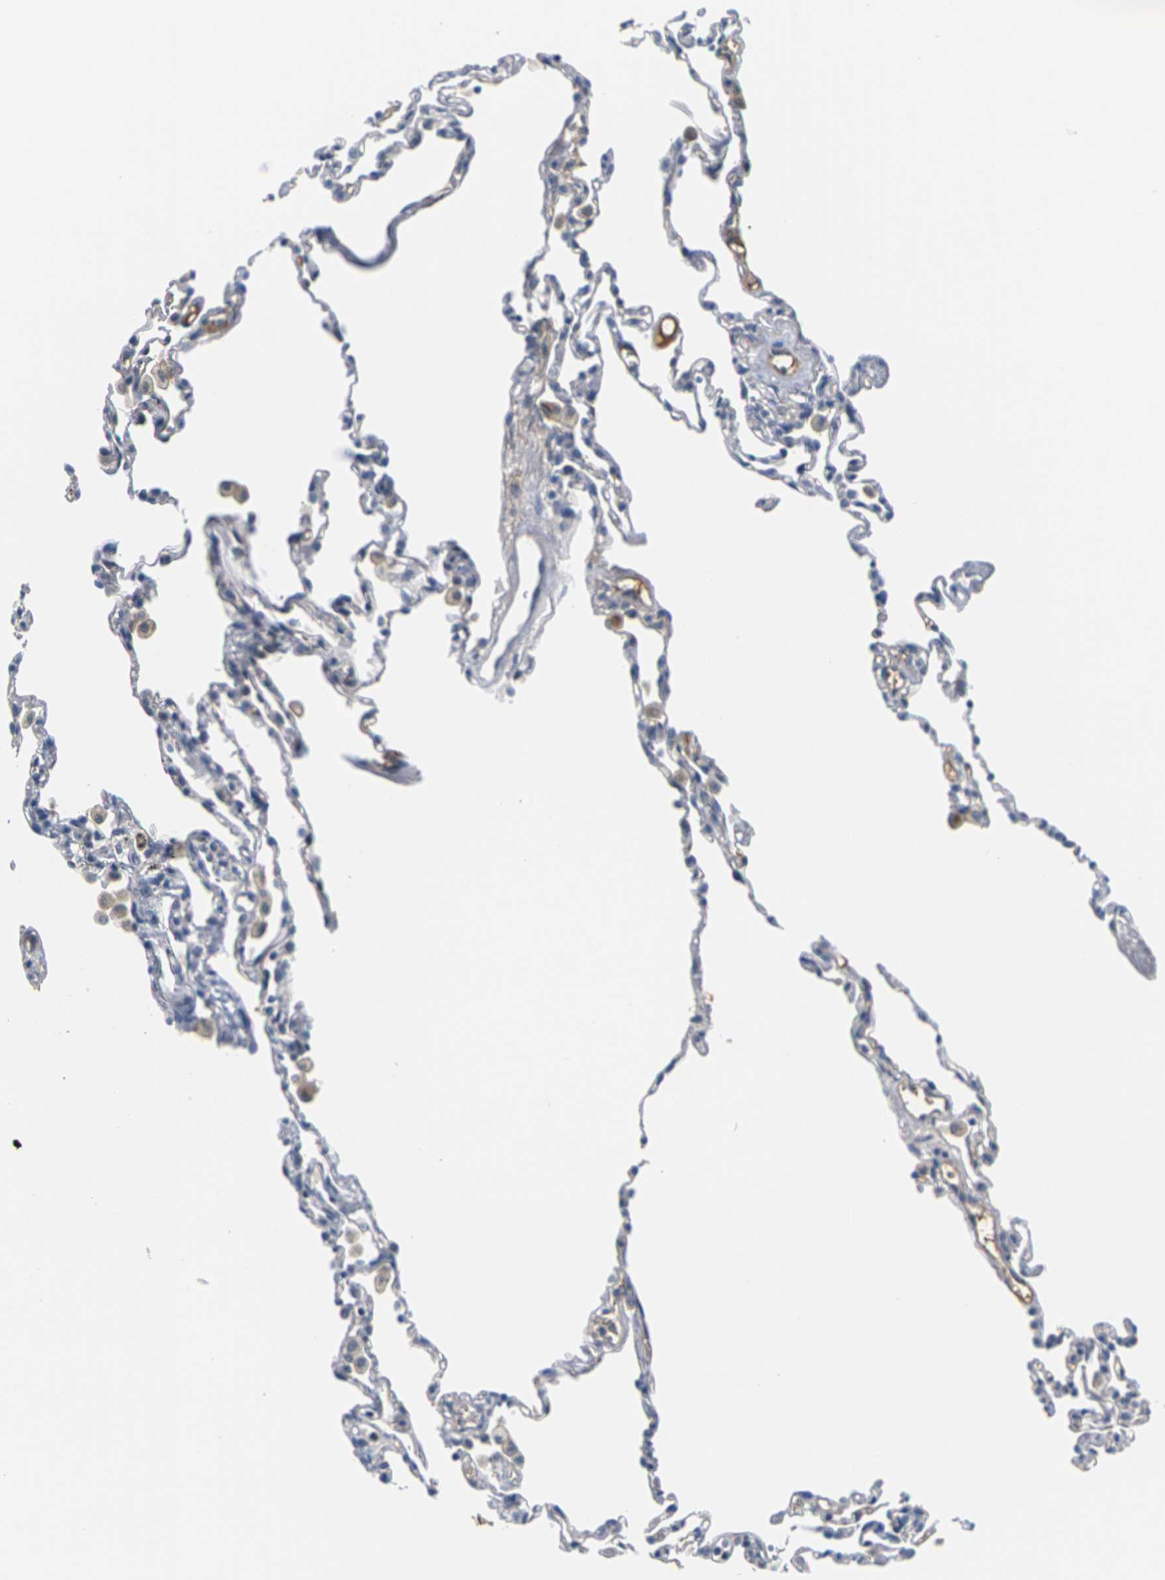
{"staining": {"intensity": "negative", "quantity": "none", "location": "none"}, "tissue": "lung", "cell_type": "Alveolar cells", "image_type": "normal", "snomed": [{"axis": "morphology", "description": "Normal tissue, NOS"}, {"axis": "topography", "description": "Lung"}], "caption": "Immunohistochemistry (IHC) photomicrograph of normal human lung stained for a protein (brown), which exhibits no positivity in alveolar cells.", "gene": "PKP2", "patient": {"sex": "male", "age": 59}}